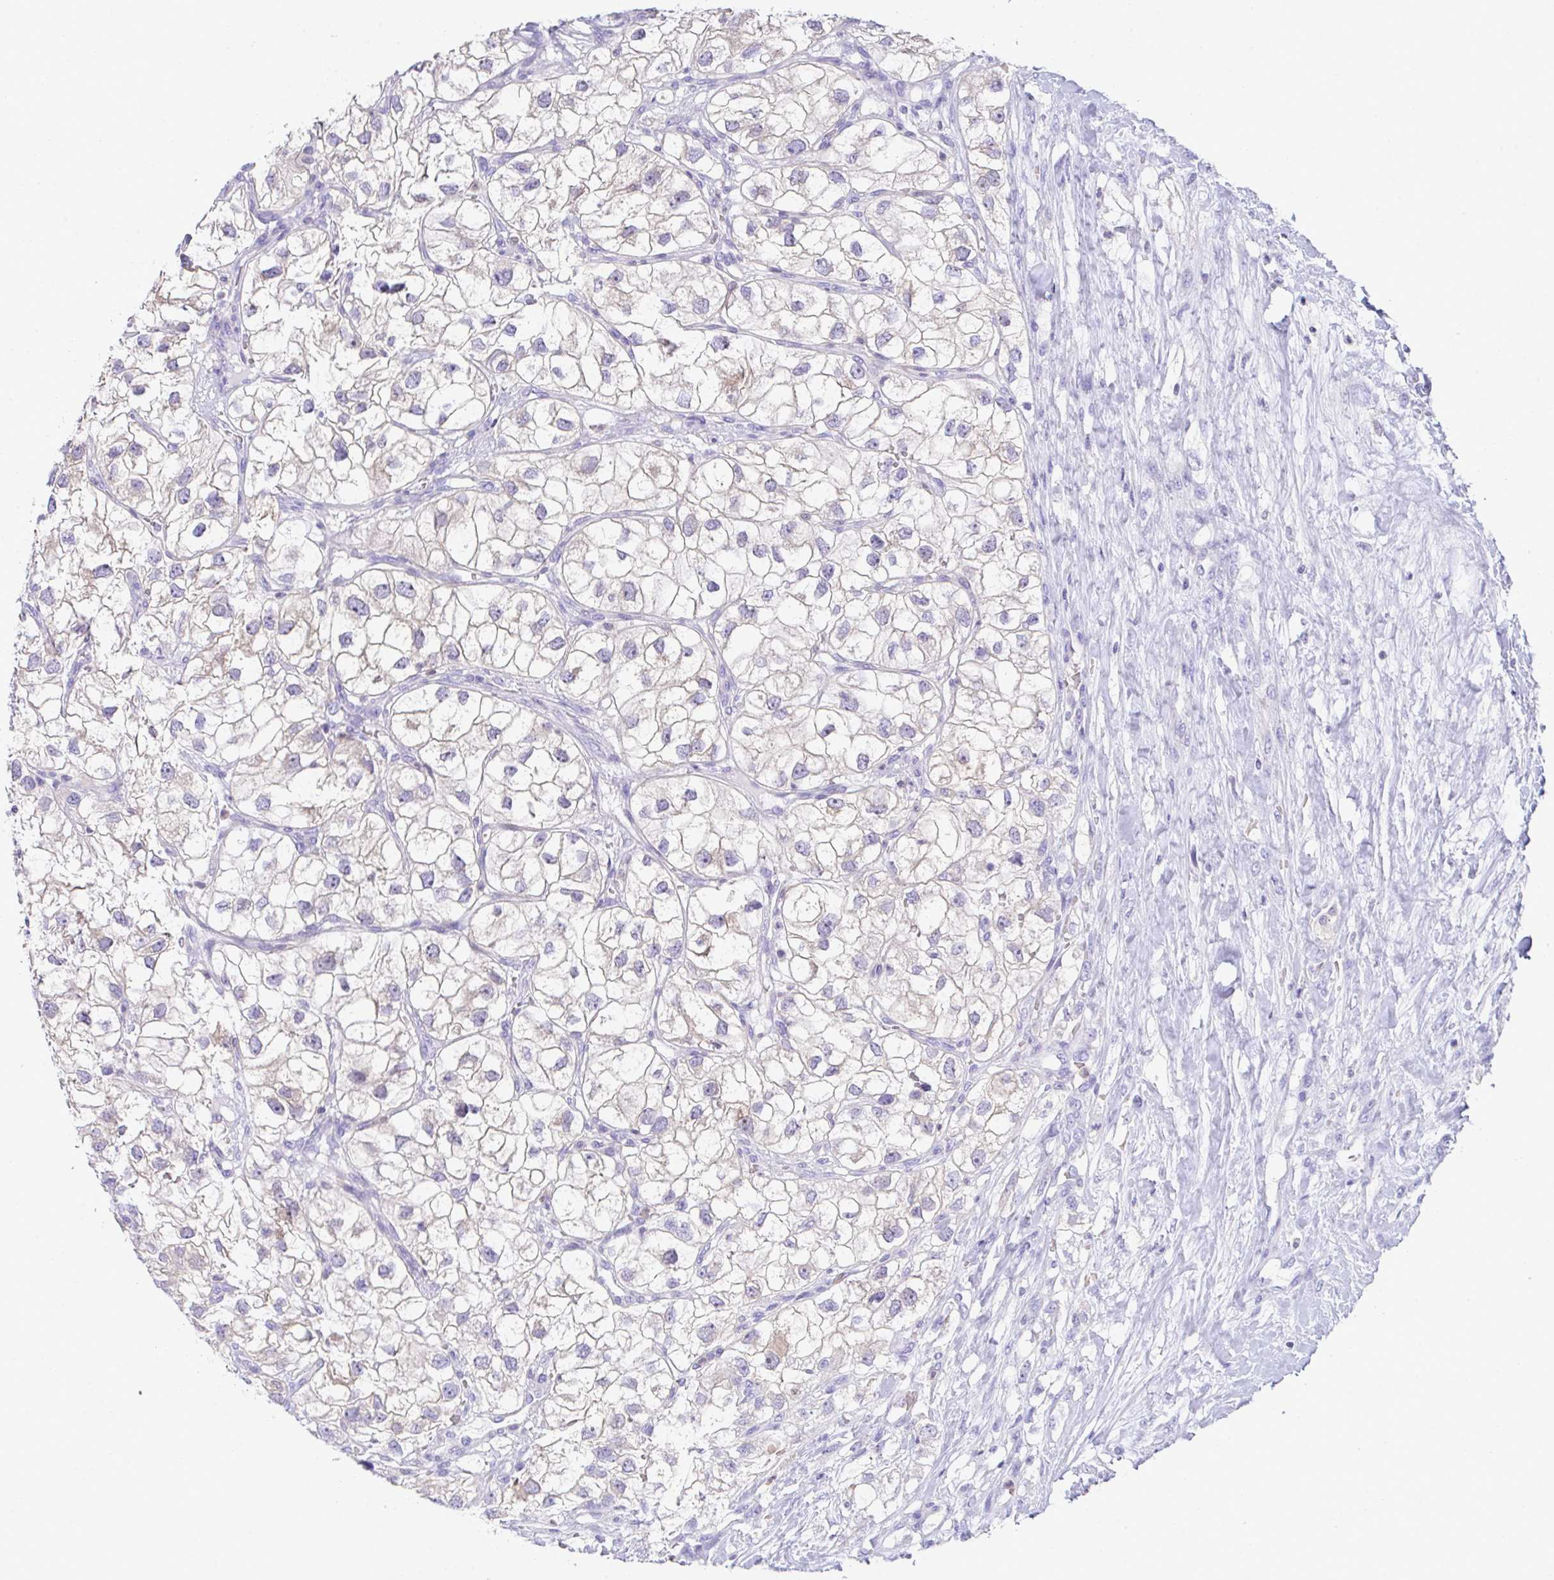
{"staining": {"intensity": "negative", "quantity": "none", "location": "none"}, "tissue": "renal cancer", "cell_type": "Tumor cells", "image_type": "cancer", "snomed": [{"axis": "morphology", "description": "Adenocarcinoma, NOS"}, {"axis": "topography", "description": "Kidney"}], "caption": "Immunohistochemistry (IHC) micrograph of neoplastic tissue: renal adenocarcinoma stained with DAB reveals no significant protein positivity in tumor cells.", "gene": "TNFAIP8", "patient": {"sex": "male", "age": 59}}